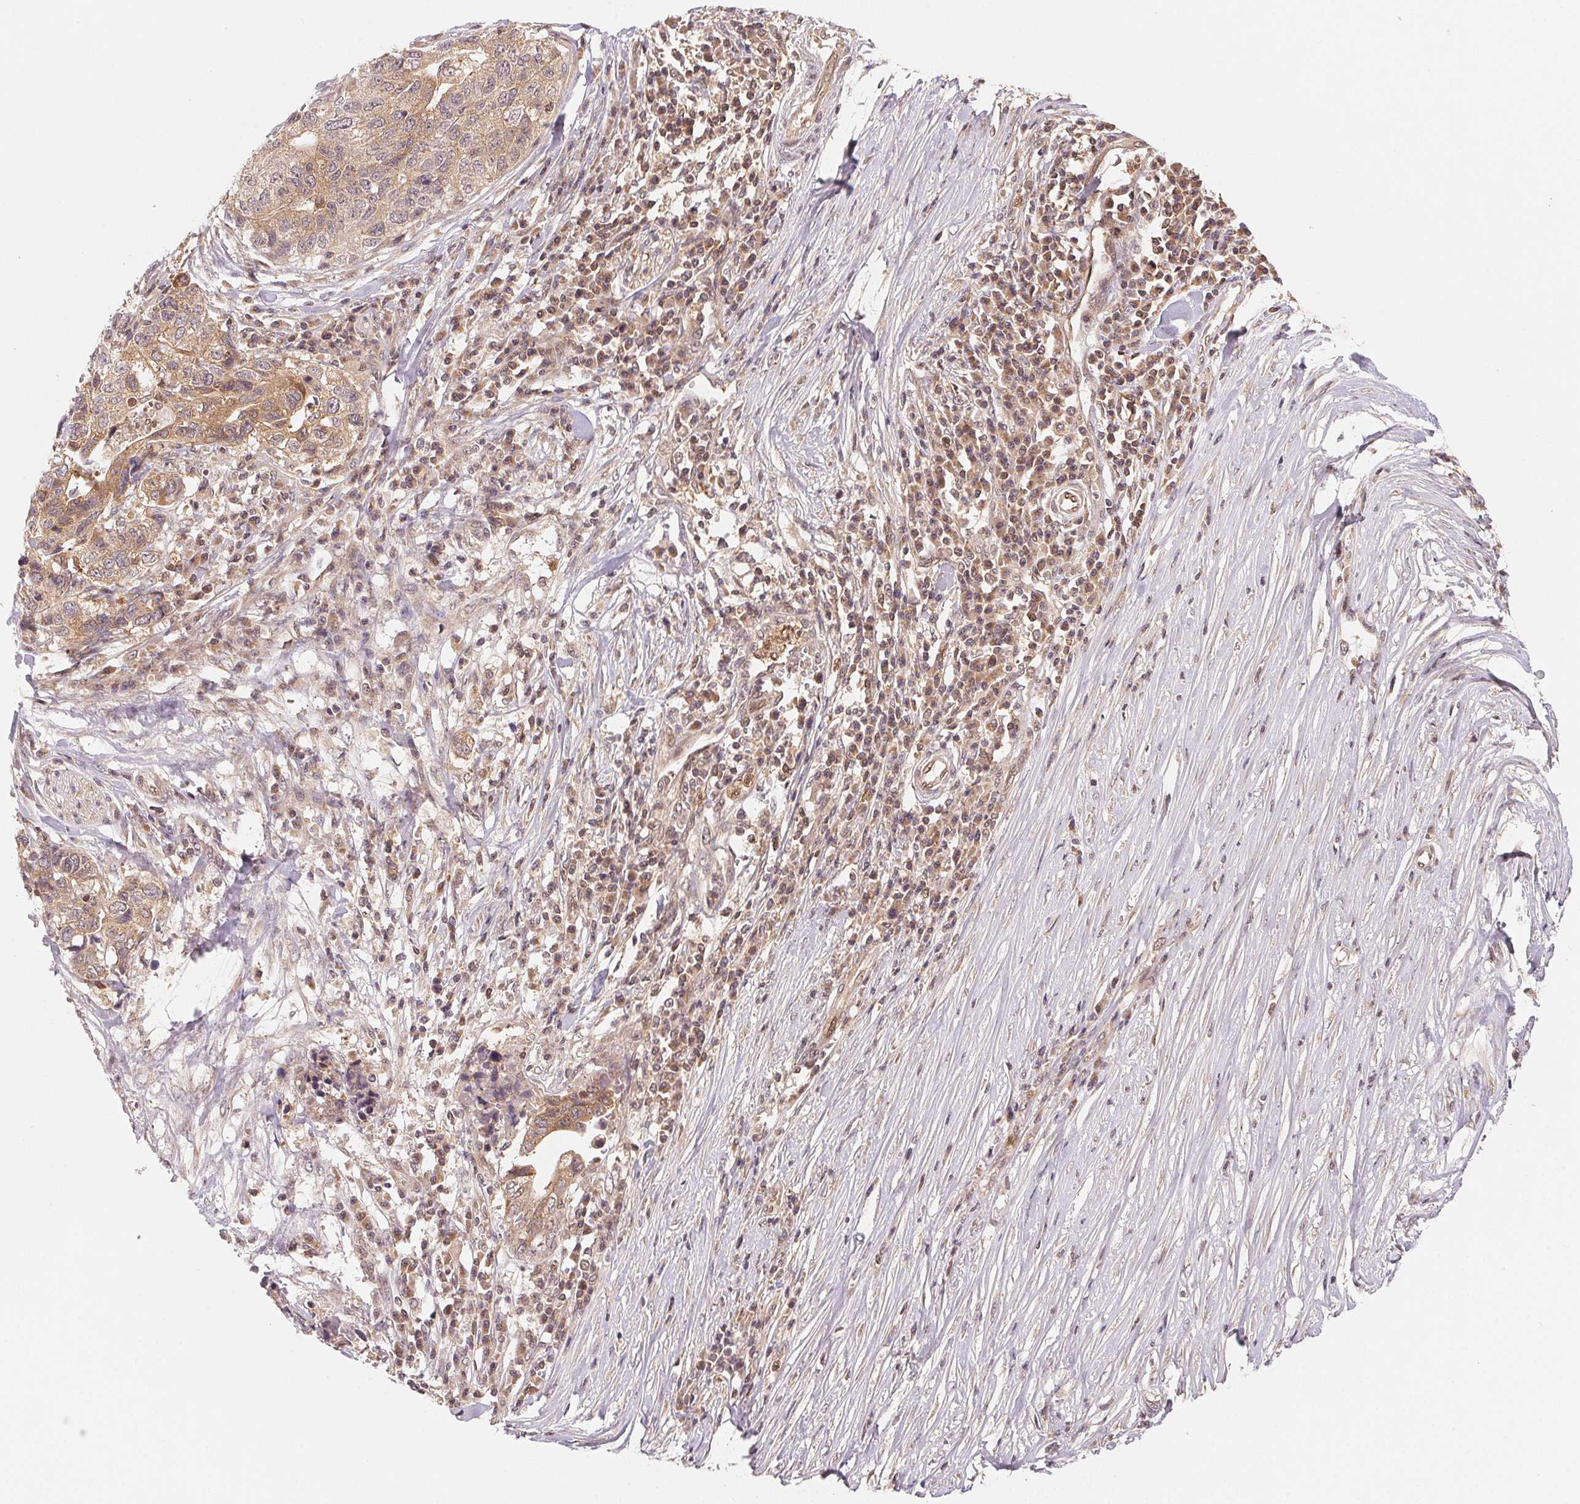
{"staining": {"intensity": "moderate", "quantity": ">75%", "location": "cytoplasmic/membranous"}, "tissue": "stomach cancer", "cell_type": "Tumor cells", "image_type": "cancer", "snomed": [{"axis": "morphology", "description": "Adenocarcinoma, NOS"}, {"axis": "topography", "description": "Stomach, upper"}], "caption": "High-power microscopy captured an immunohistochemistry histopathology image of stomach adenocarcinoma, revealing moderate cytoplasmic/membranous positivity in approximately >75% of tumor cells.", "gene": "CCDC102B", "patient": {"sex": "female", "age": 67}}